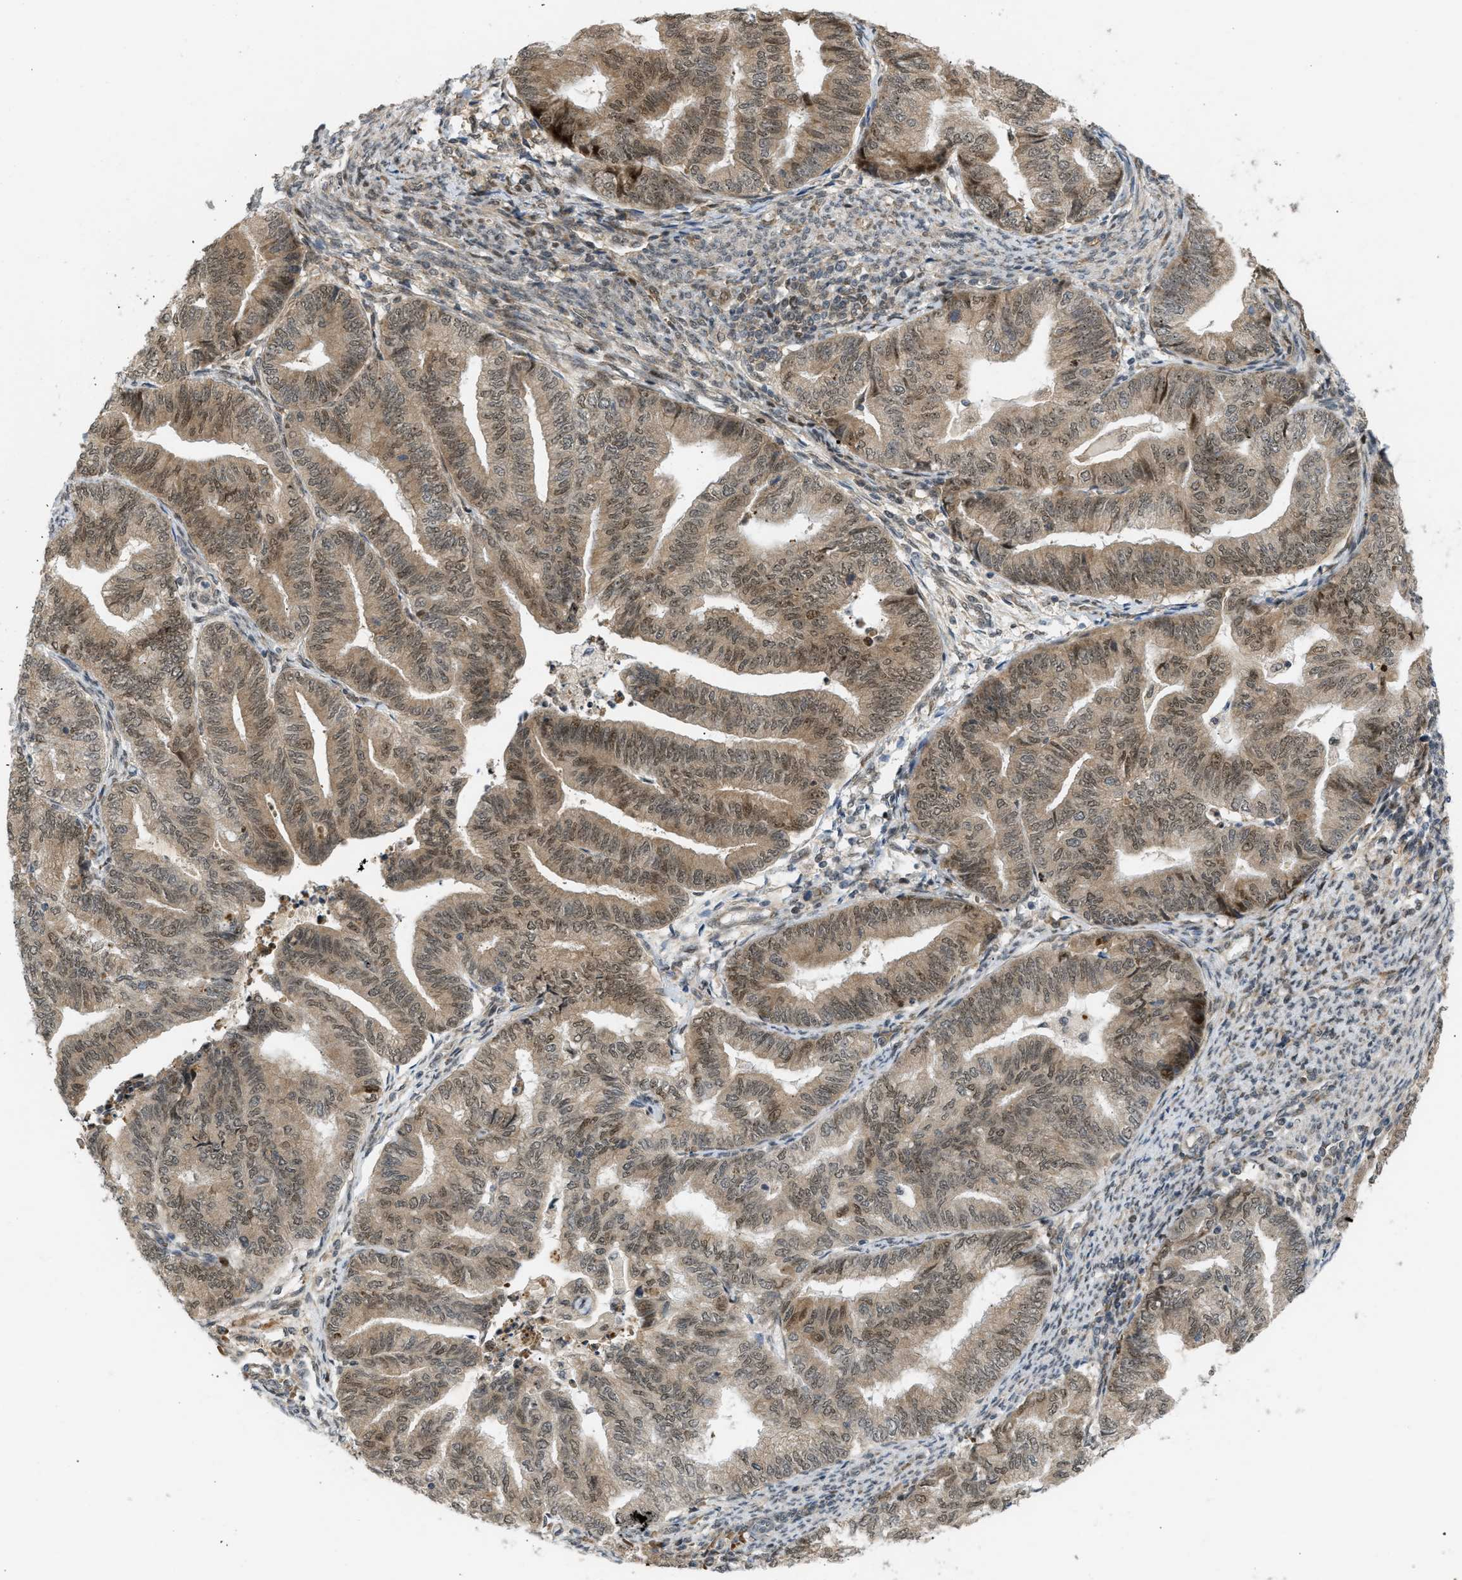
{"staining": {"intensity": "moderate", "quantity": ">75%", "location": "cytoplasmic/membranous"}, "tissue": "endometrial cancer", "cell_type": "Tumor cells", "image_type": "cancer", "snomed": [{"axis": "morphology", "description": "Adenocarcinoma, NOS"}, {"axis": "topography", "description": "Endometrium"}], "caption": "A brown stain highlights moderate cytoplasmic/membranous staining of a protein in human adenocarcinoma (endometrial) tumor cells.", "gene": "BAG1", "patient": {"sex": "female", "age": 79}}